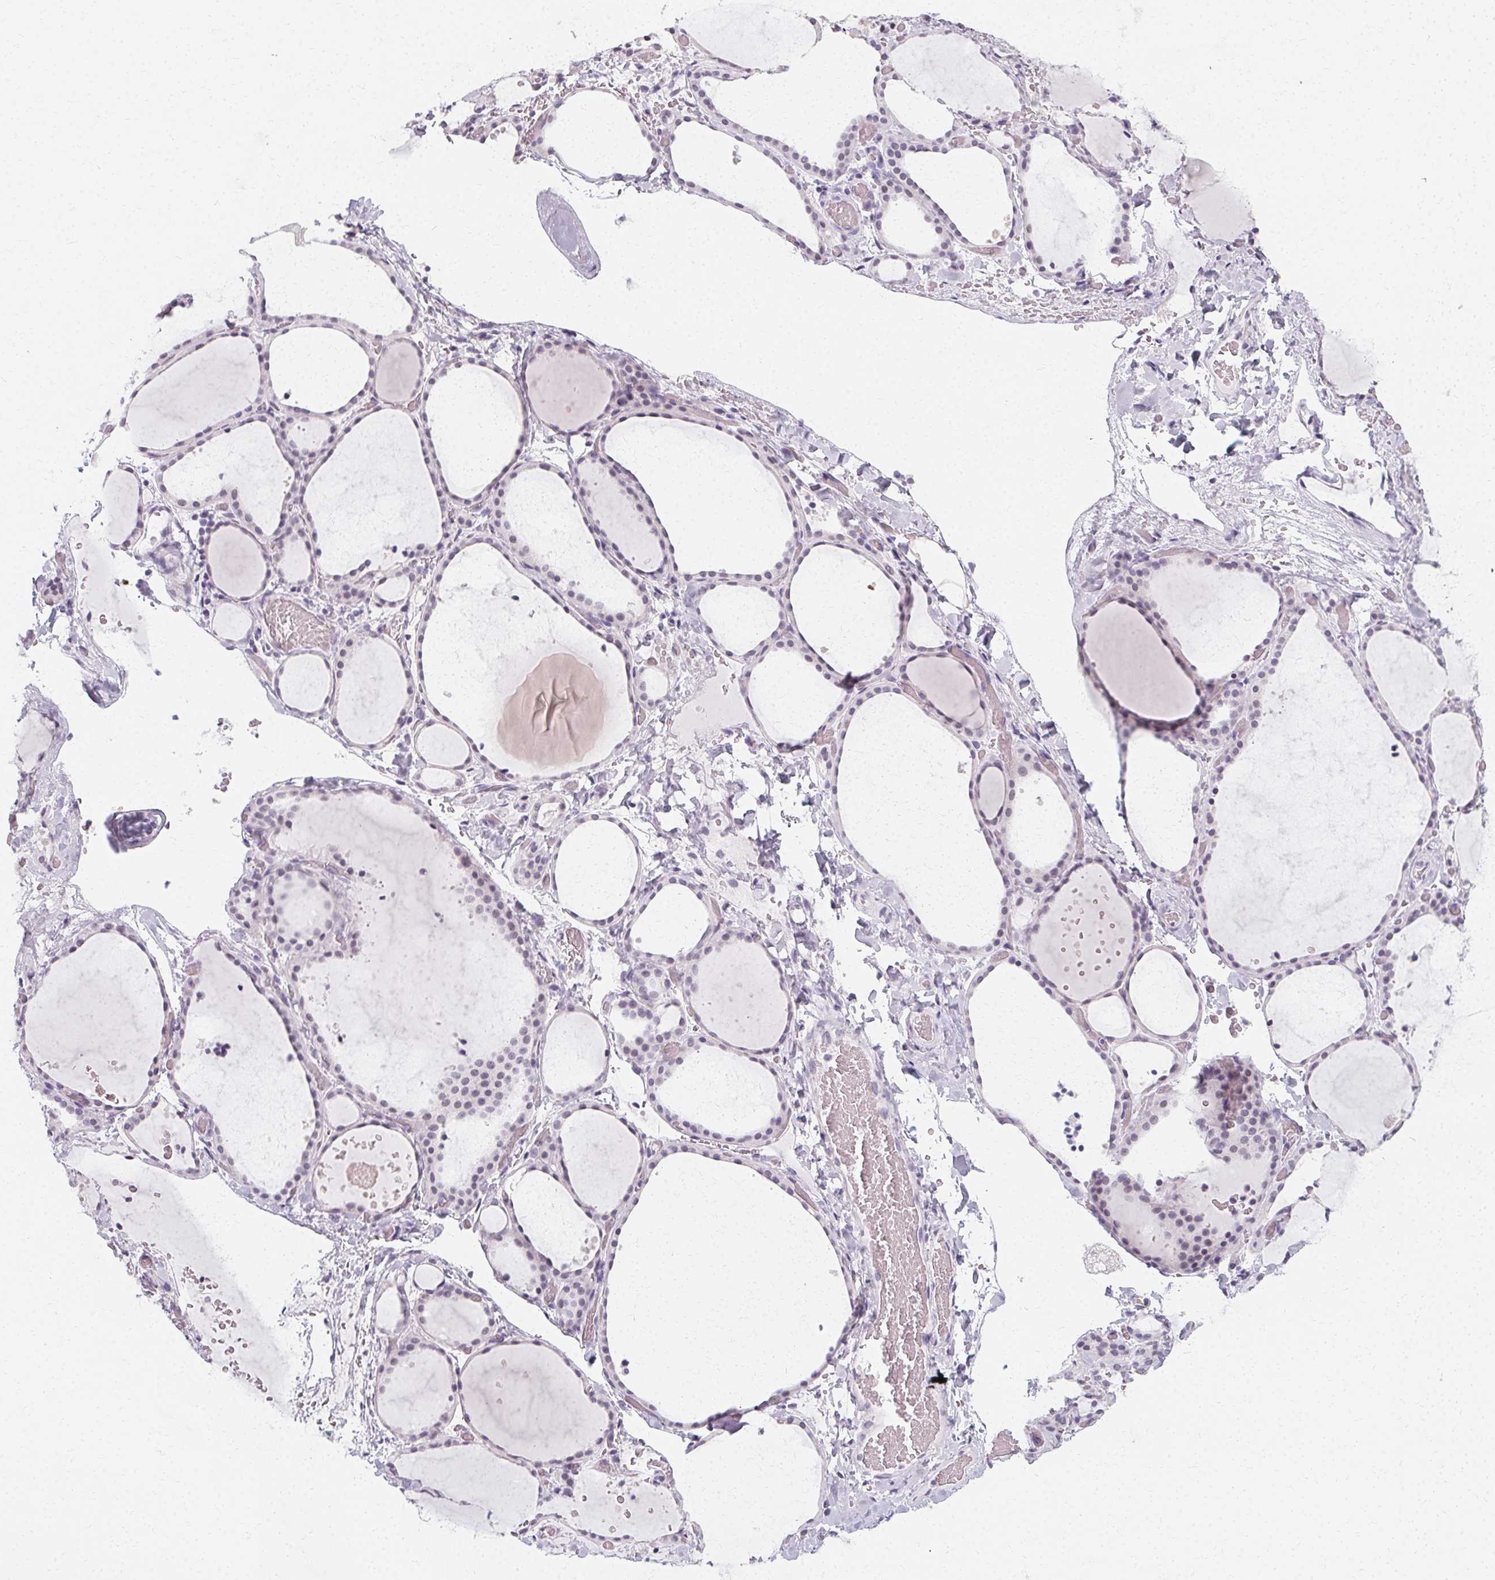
{"staining": {"intensity": "negative", "quantity": "none", "location": "none"}, "tissue": "thyroid gland", "cell_type": "Glandular cells", "image_type": "normal", "snomed": [{"axis": "morphology", "description": "Normal tissue, NOS"}, {"axis": "topography", "description": "Thyroid gland"}], "caption": "IHC histopathology image of unremarkable human thyroid gland stained for a protein (brown), which demonstrates no positivity in glandular cells.", "gene": "SYNPR", "patient": {"sex": "female", "age": 36}}